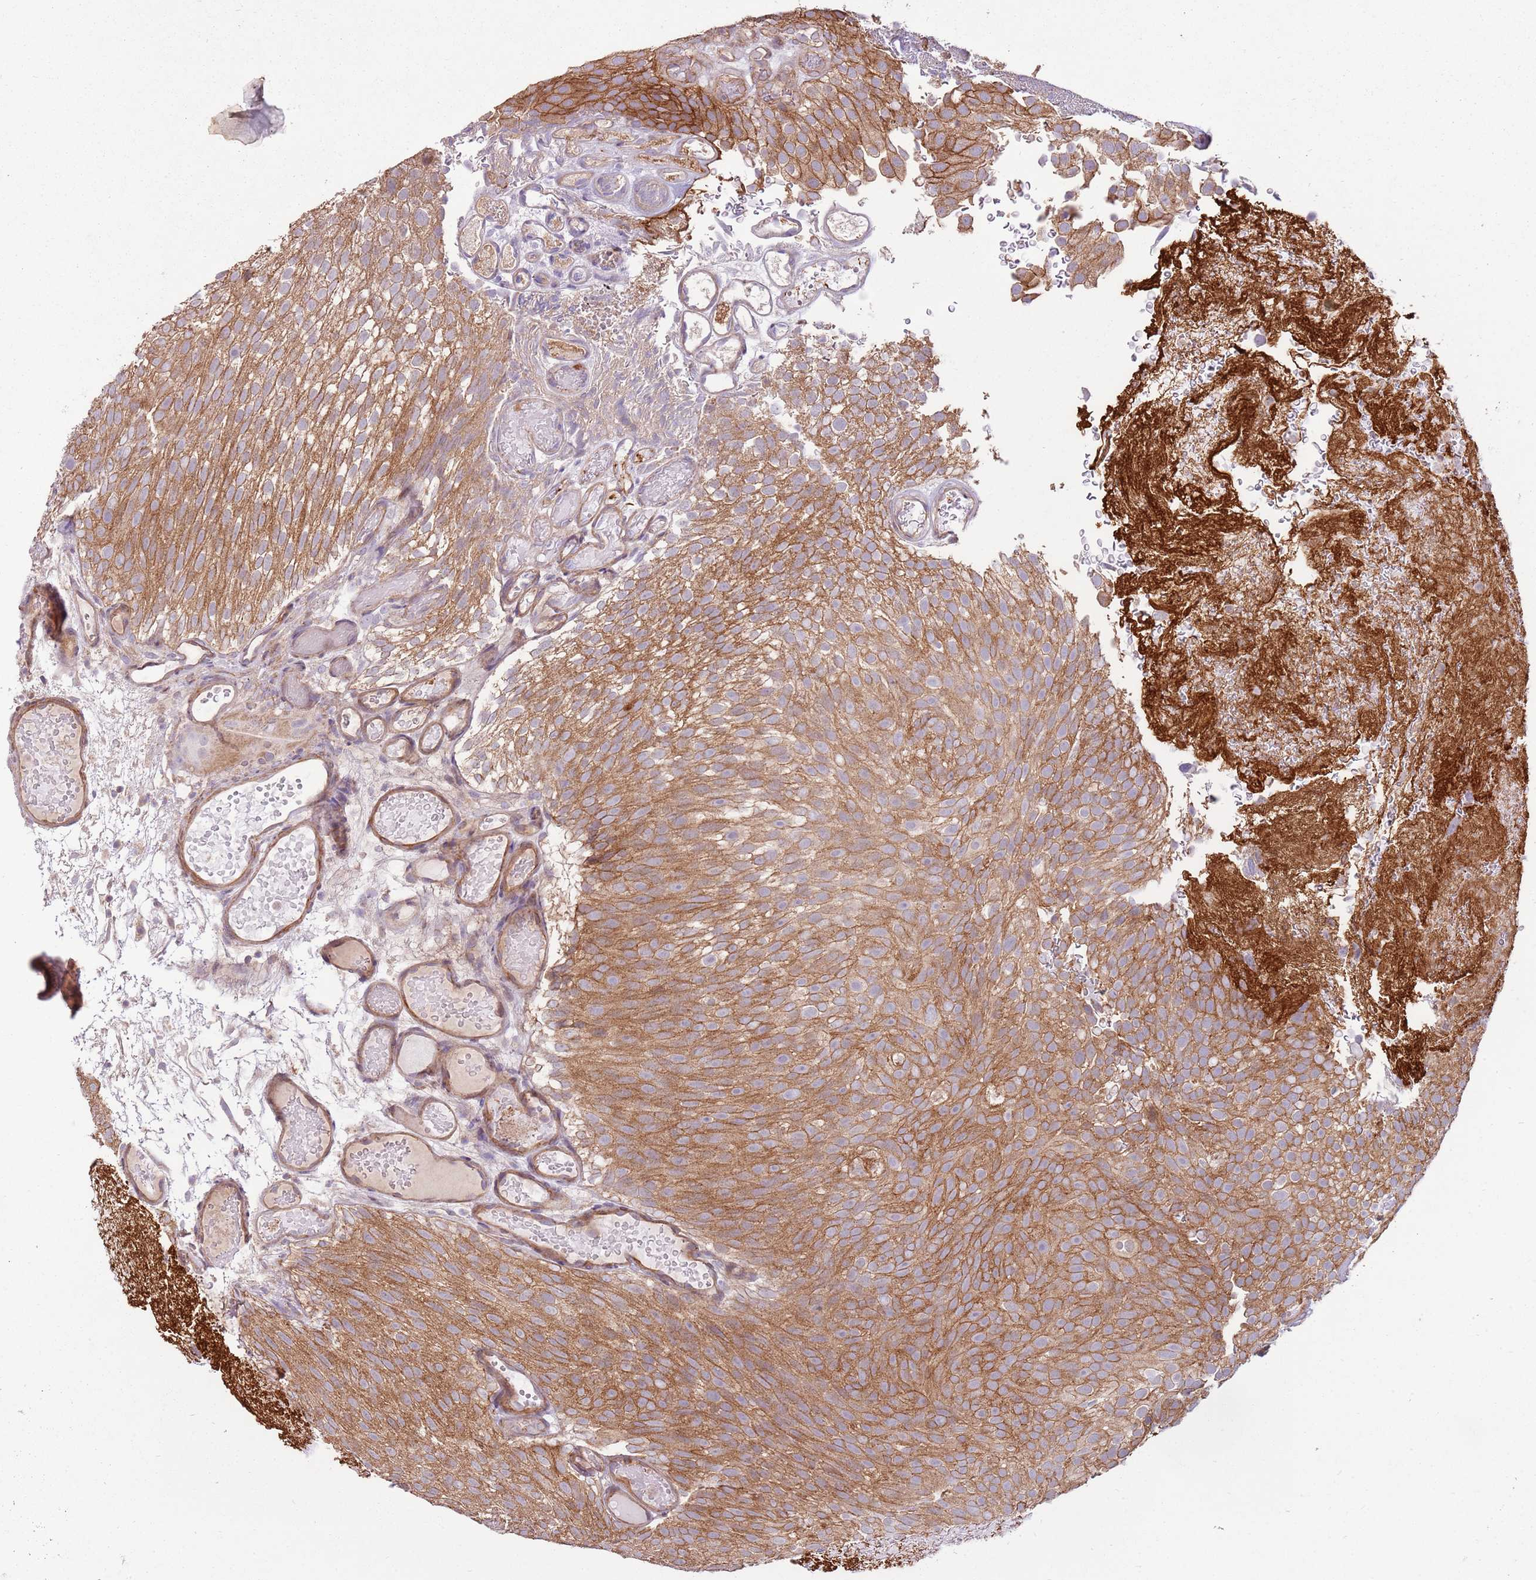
{"staining": {"intensity": "moderate", "quantity": ">75%", "location": "cytoplasmic/membranous"}, "tissue": "urothelial cancer", "cell_type": "Tumor cells", "image_type": "cancer", "snomed": [{"axis": "morphology", "description": "Urothelial carcinoma, Low grade"}, {"axis": "topography", "description": "Urinary bladder"}], "caption": "Moderate cytoplasmic/membranous expression is identified in about >75% of tumor cells in low-grade urothelial carcinoma.", "gene": "SPATA31D1", "patient": {"sex": "male", "age": 78}}